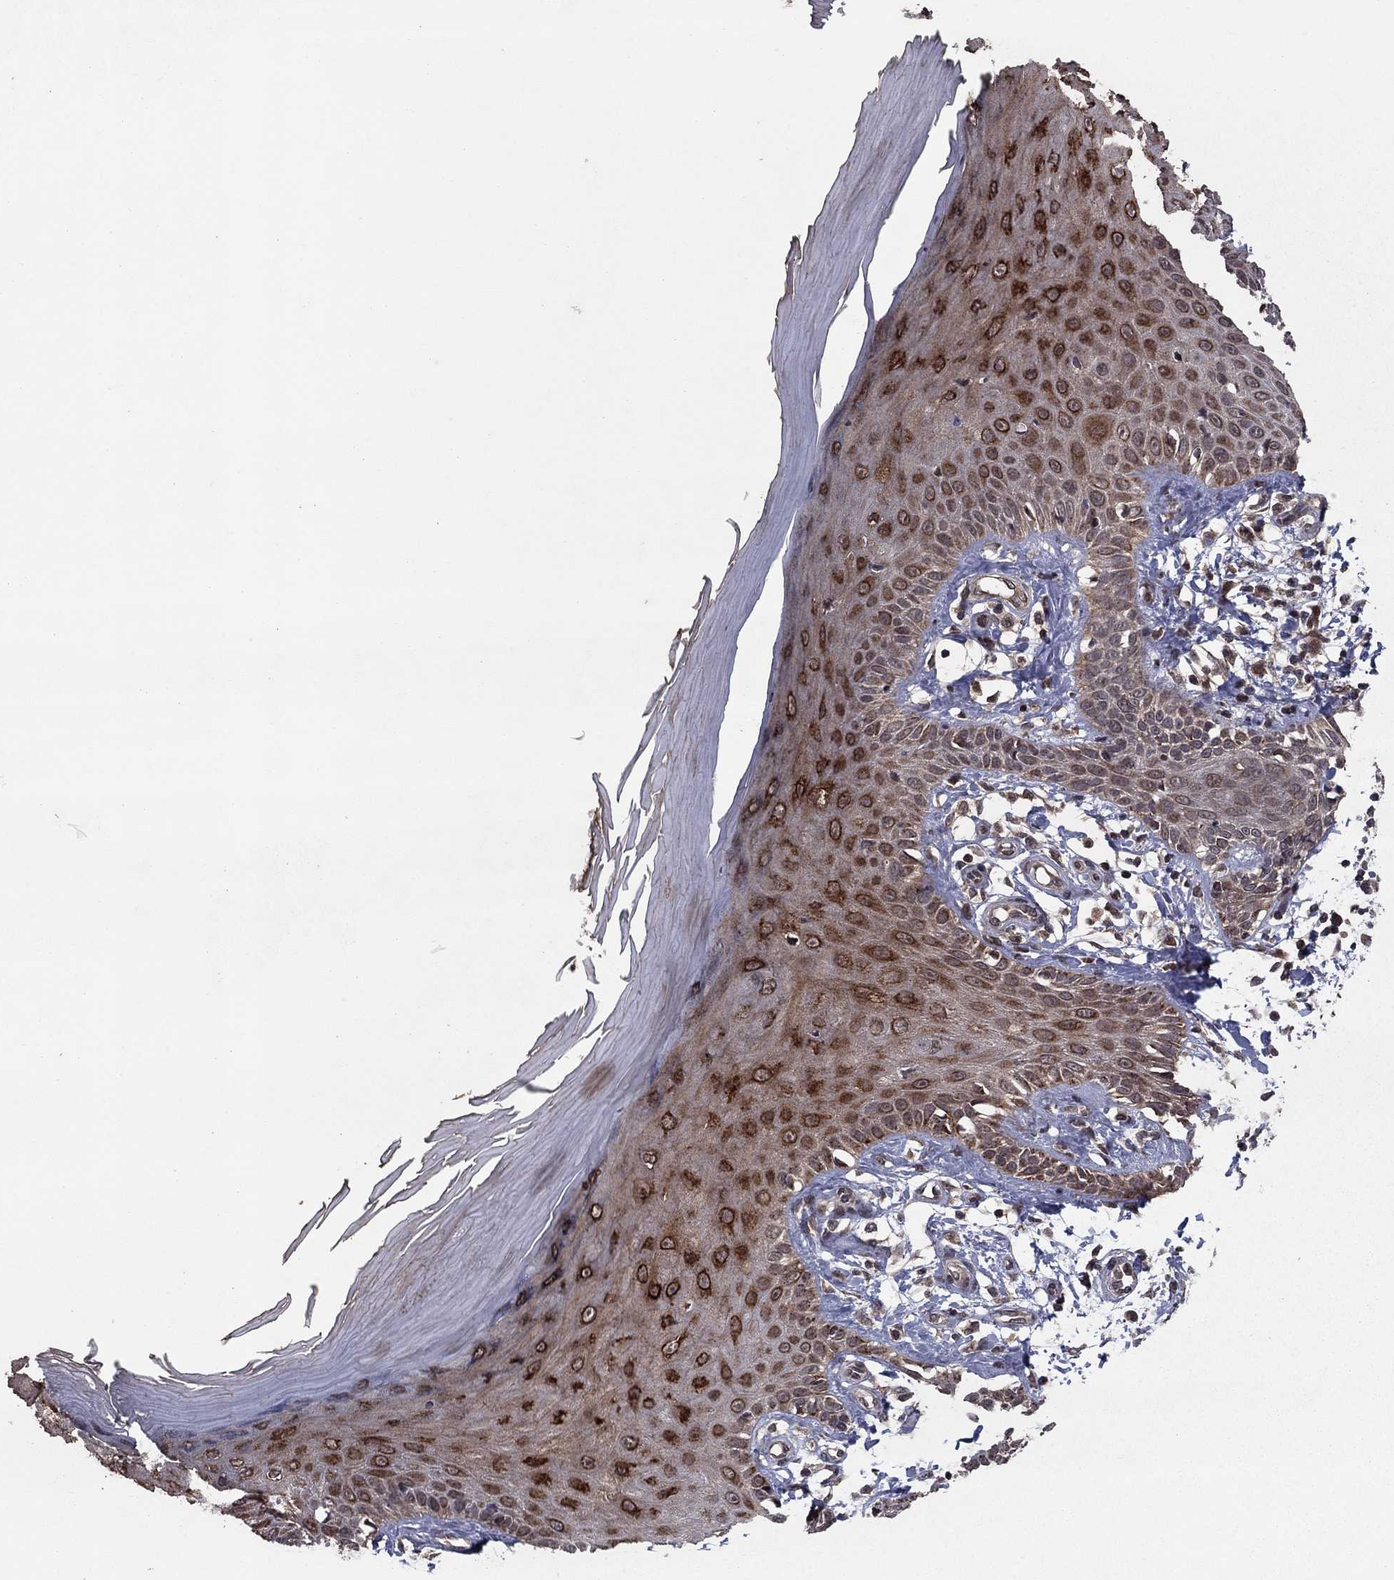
{"staining": {"intensity": "negative", "quantity": "none", "location": "none"}, "tissue": "skin", "cell_type": "Fibroblasts", "image_type": "normal", "snomed": [{"axis": "morphology", "description": "Normal tissue, NOS"}, {"axis": "morphology", "description": "Inflammation, NOS"}, {"axis": "morphology", "description": "Fibrosis, NOS"}, {"axis": "topography", "description": "Skin"}], "caption": "The immunohistochemistry (IHC) image has no significant expression in fibroblasts of skin. The staining was performed using DAB to visualize the protein expression in brown, while the nuclei were stained in blue with hematoxylin (Magnification: 20x).", "gene": "DHRS1", "patient": {"sex": "male", "age": 71}}